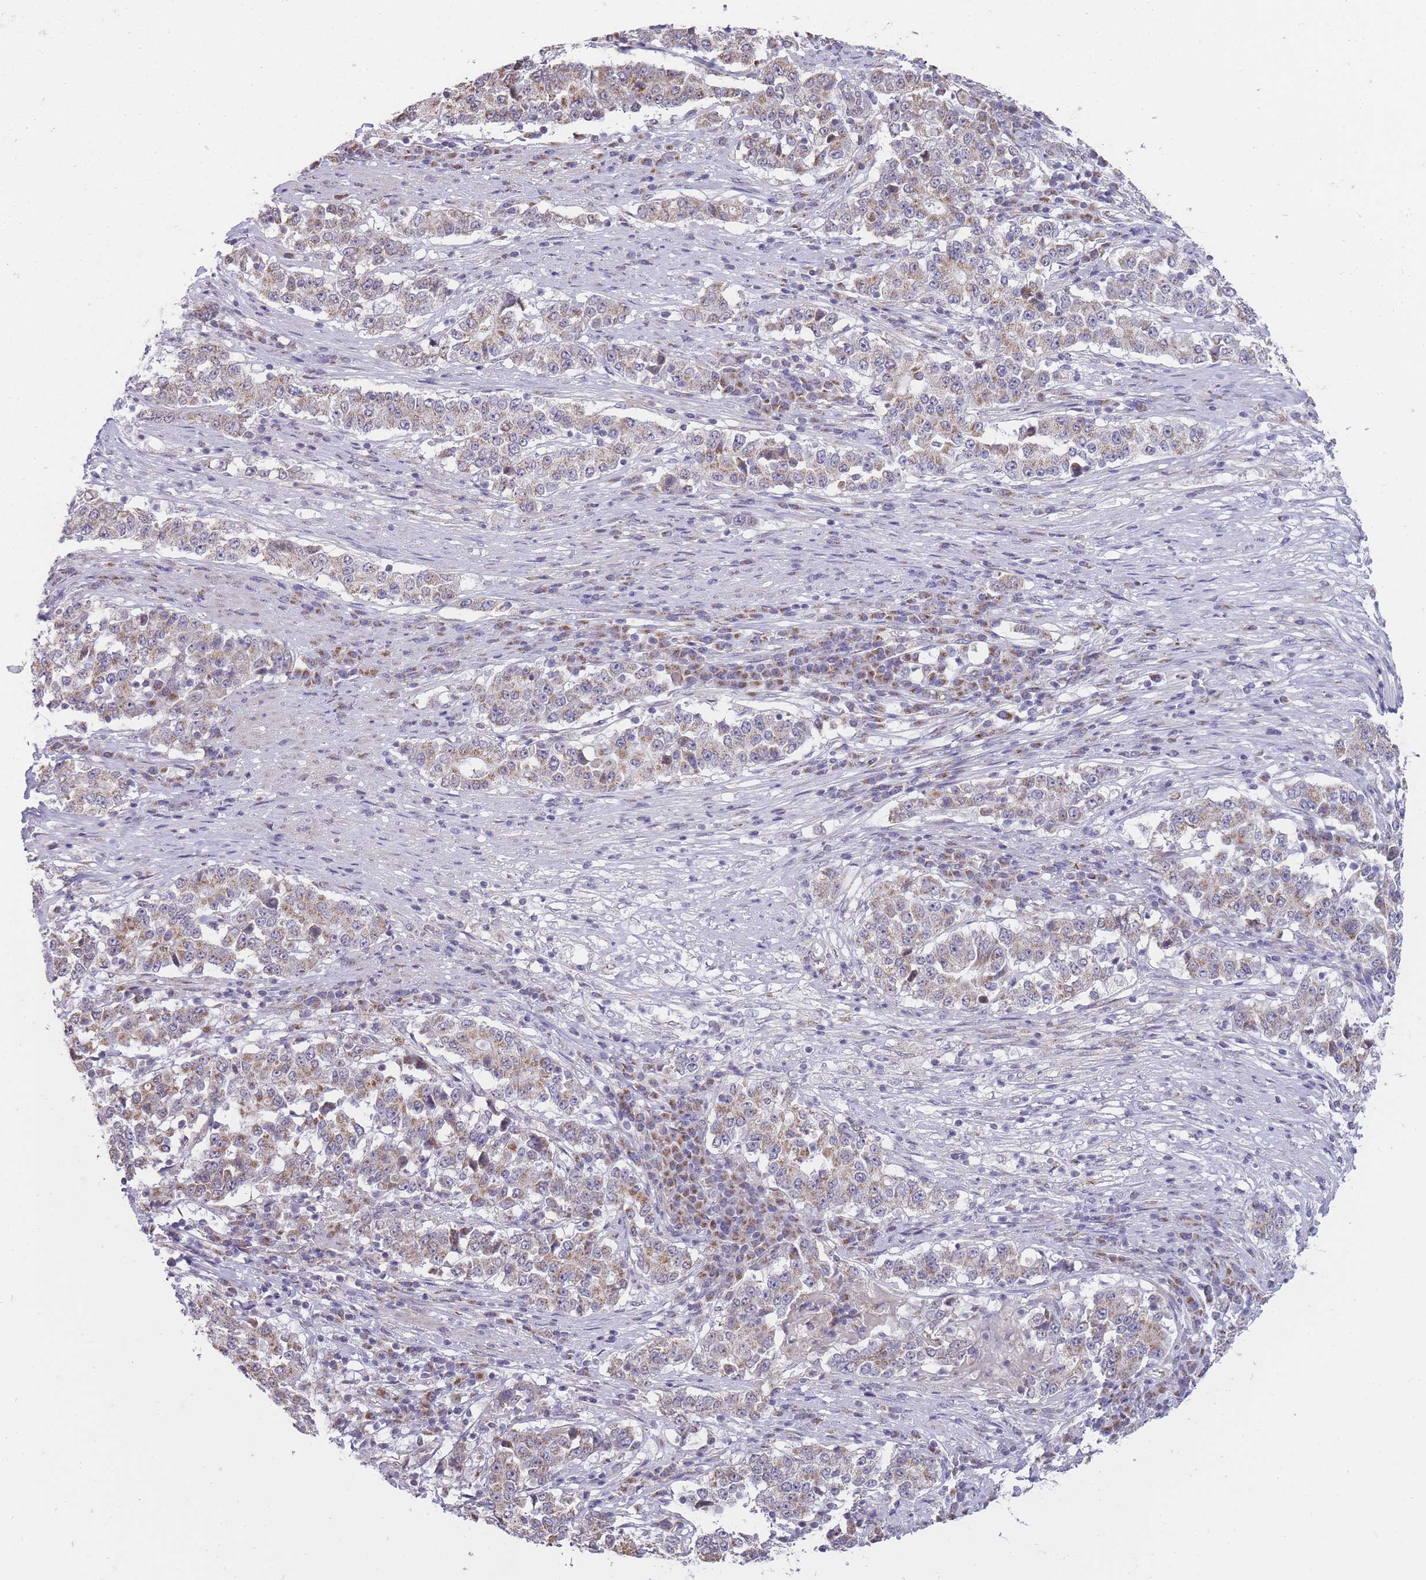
{"staining": {"intensity": "weak", "quantity": "25%-75%", "location": "cytoplasmic/membranous"}, "tissue": "stomach cancer", "cell_type": "Tumor cells", "image_type": "cancer", "snomed": [{"axis": "morphology", "description": "Adenocarcinoma, NOS"}, {"axis": "topography", "description": "Stomach"}], "caption": "Protein staining demonstrates weak cytoplasmic/membranous expression in about 25%-75% of tumor cells in stomach cancer (adenocarcinoma). (Brightfield microscopy of DAB IHC at high magnification).", "gene": "NELL1", "patient": {"sex": "male", "age": 59}}